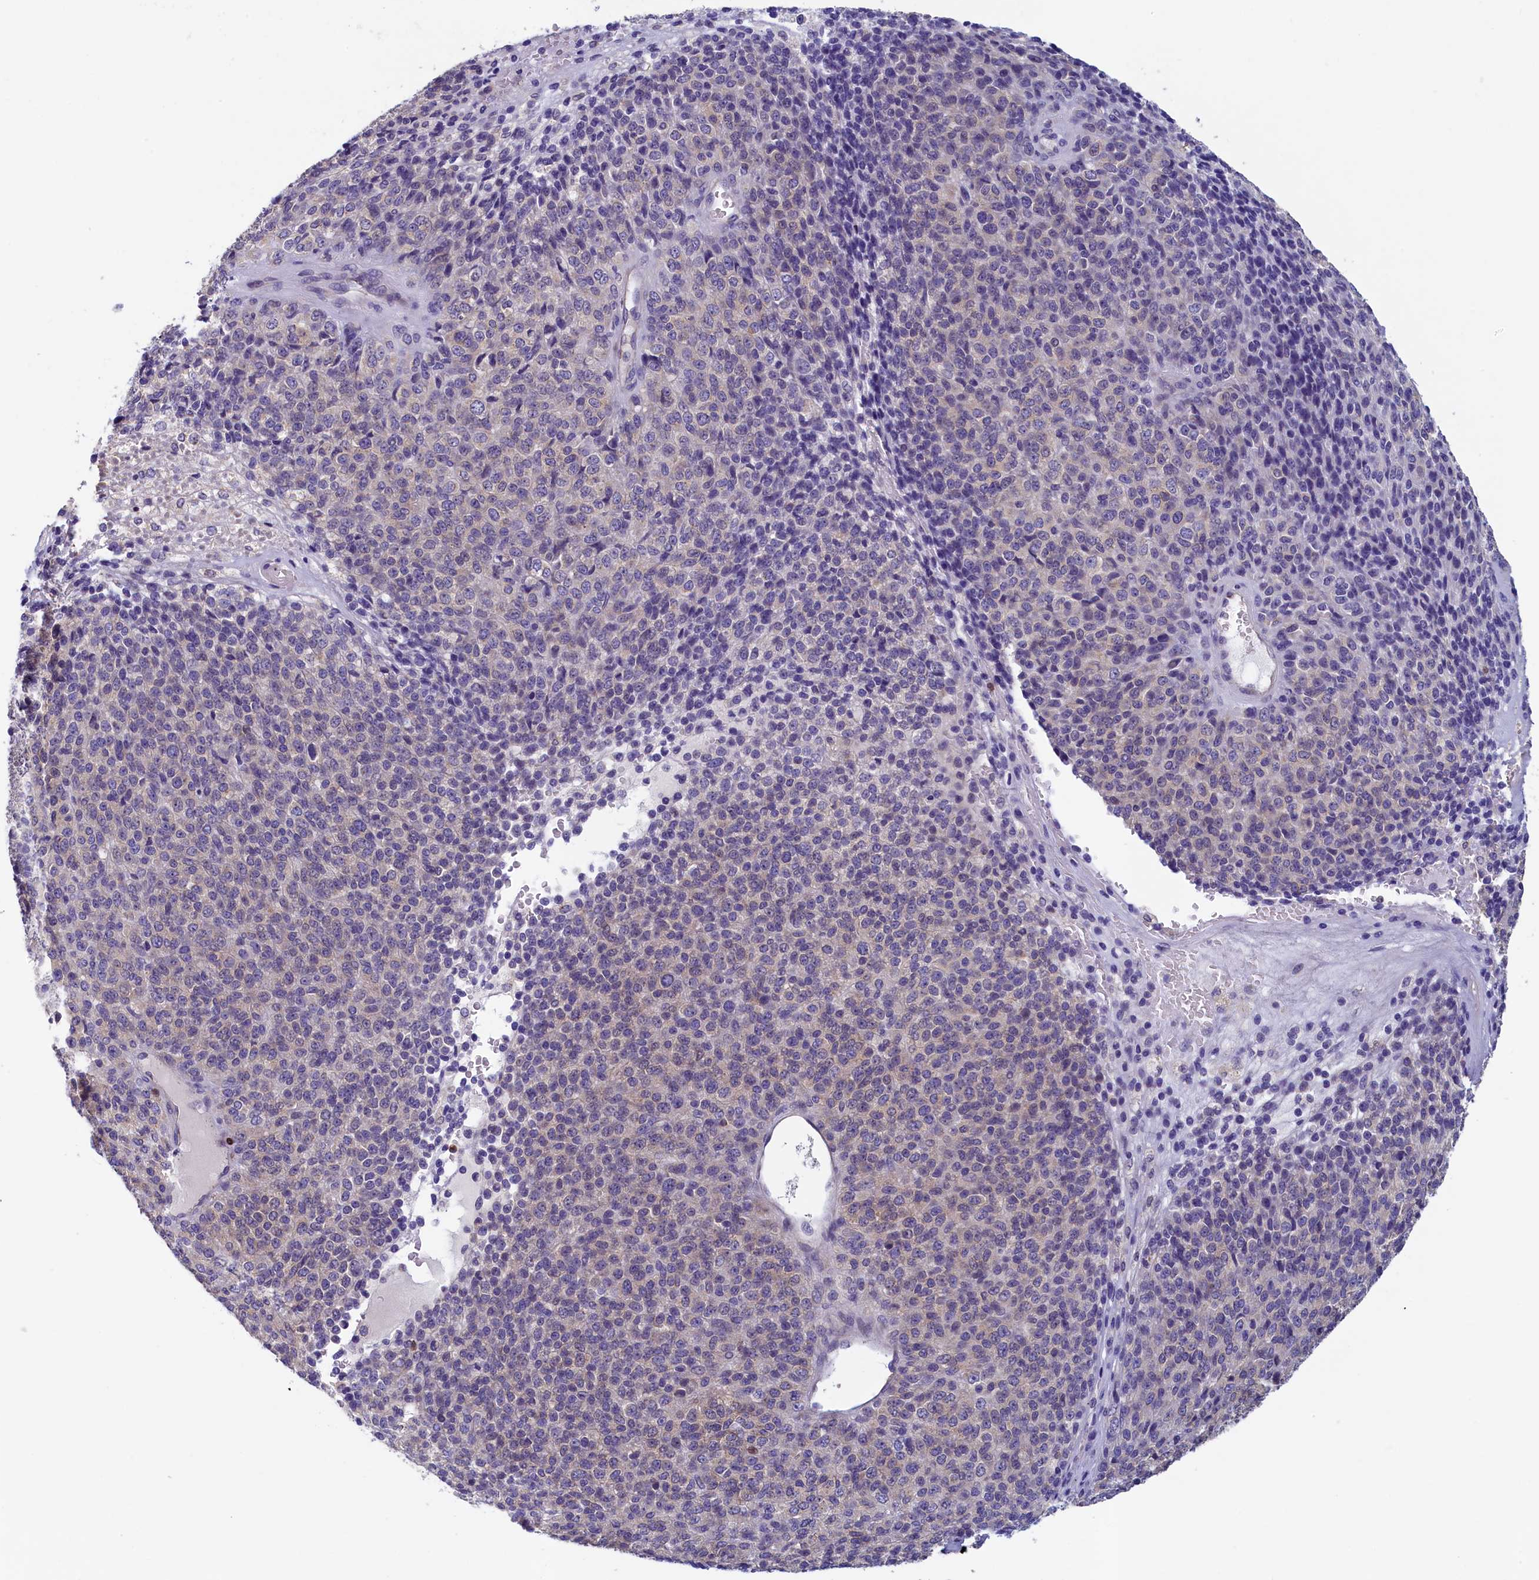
{"staining": {"intensity": "weak", "quantity": "<25%", "location": "cytoplasmic/membranous"}, "tissue": "melanoma", "cell_type": "Tumor cells", "image_type": "cancer", "snomed": [{"axis": "morphology", "description": "Malignant melanoma, Metastatic site"}, {"axis": "topography", "description": "Brain"}], "caption": "Protein analysis of malignant melanoma (metastatic site) displays no significant expression in tumor cells.", "gene": "TRAF3IP3", "patient": {"sex": "female", "age": 56}}